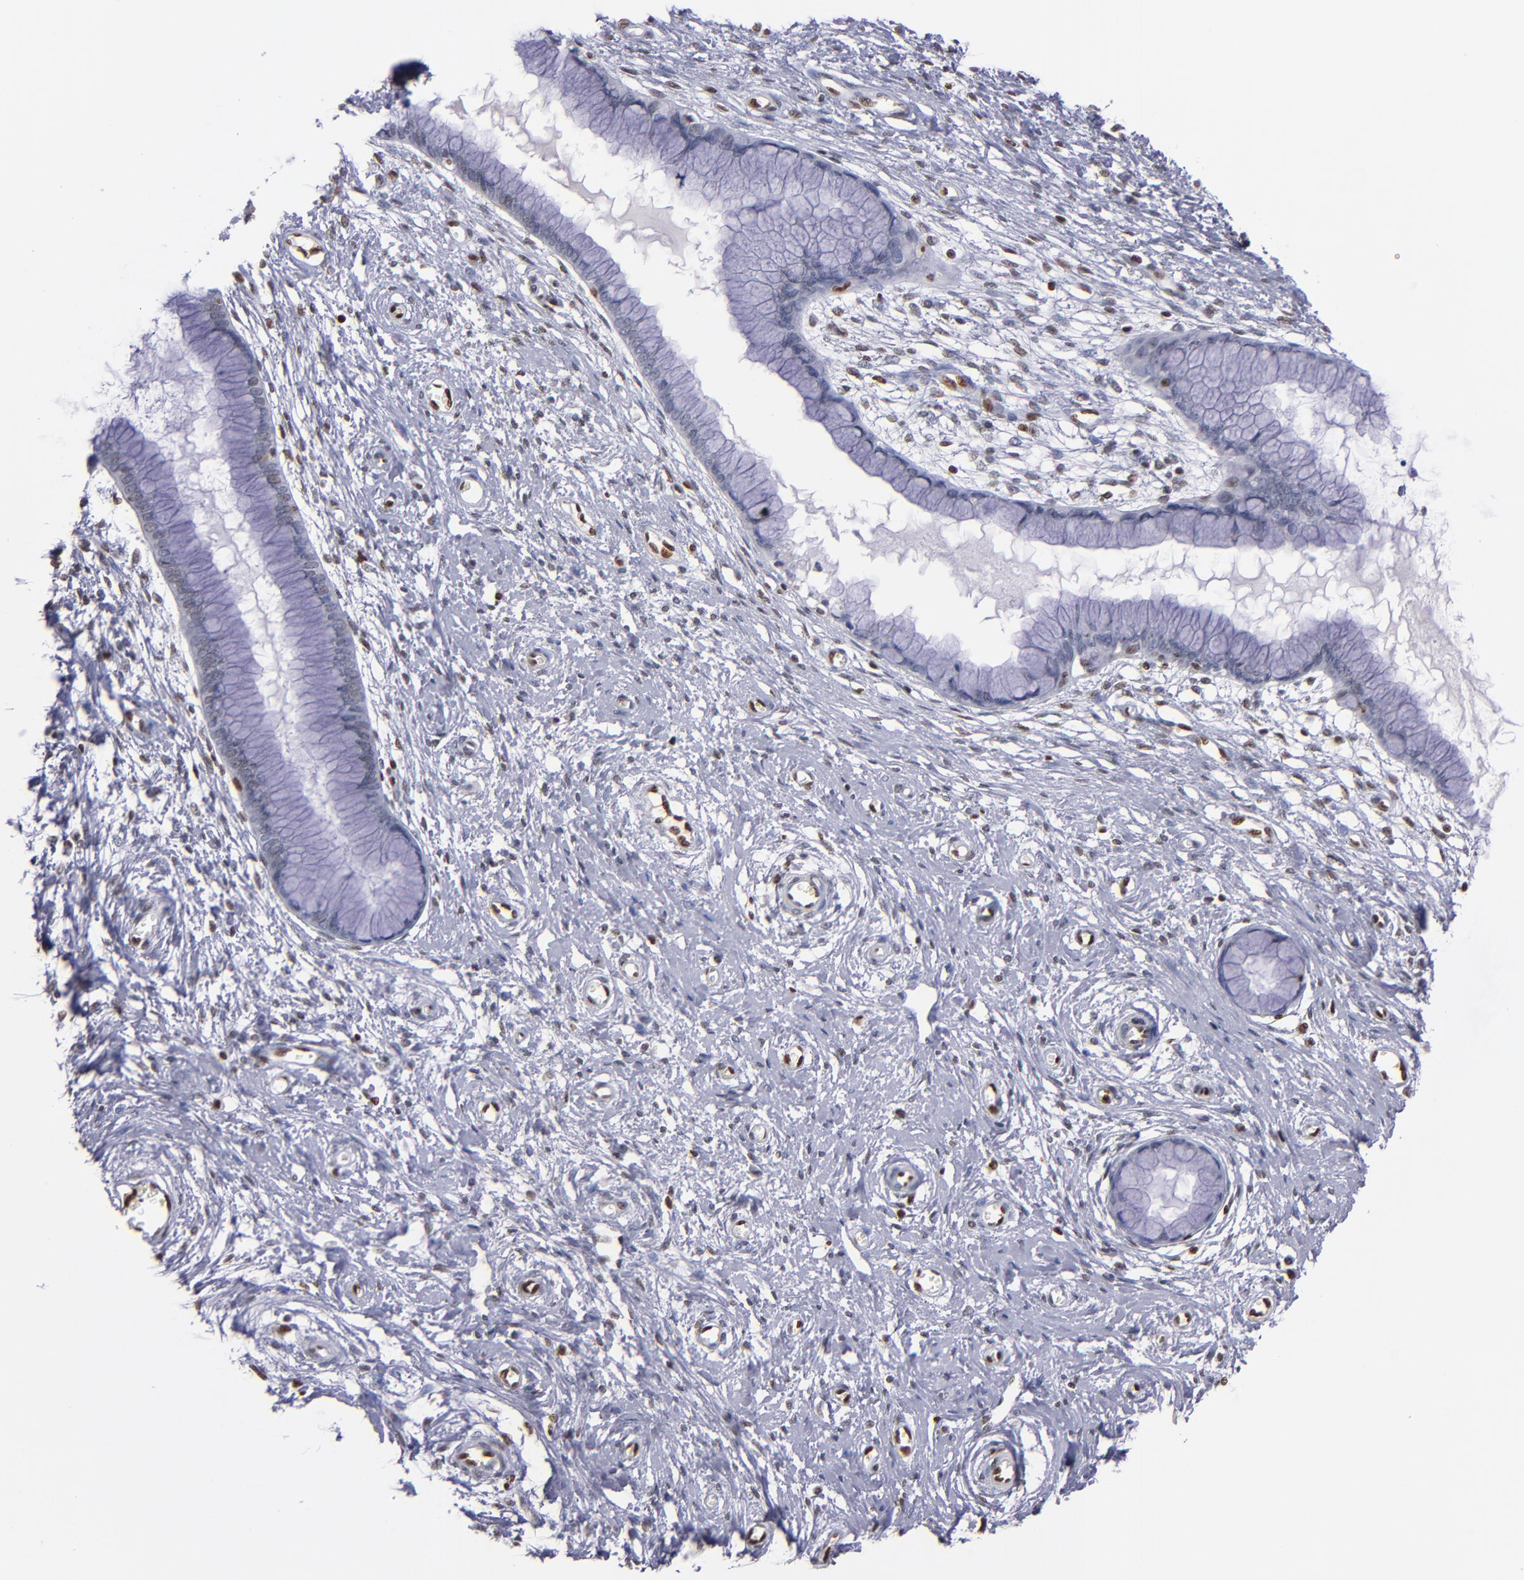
{"staining": {"intensity": "negative", "quantity": "none", "location": "none"}, "tissue": "cervix", "cell_type": "Glandular cells", "image_type": "normal", "snomed": [{"axis": "morphology", "description": "Normal tissue, NOS"}, {"axis": "topography", "description": "Cervix"}], "caption": "The micrograph exhibits no significant expression in glandular cells of cervix.", "gene": "IFI16", "patient": {"sex": "female", "age": 55}}